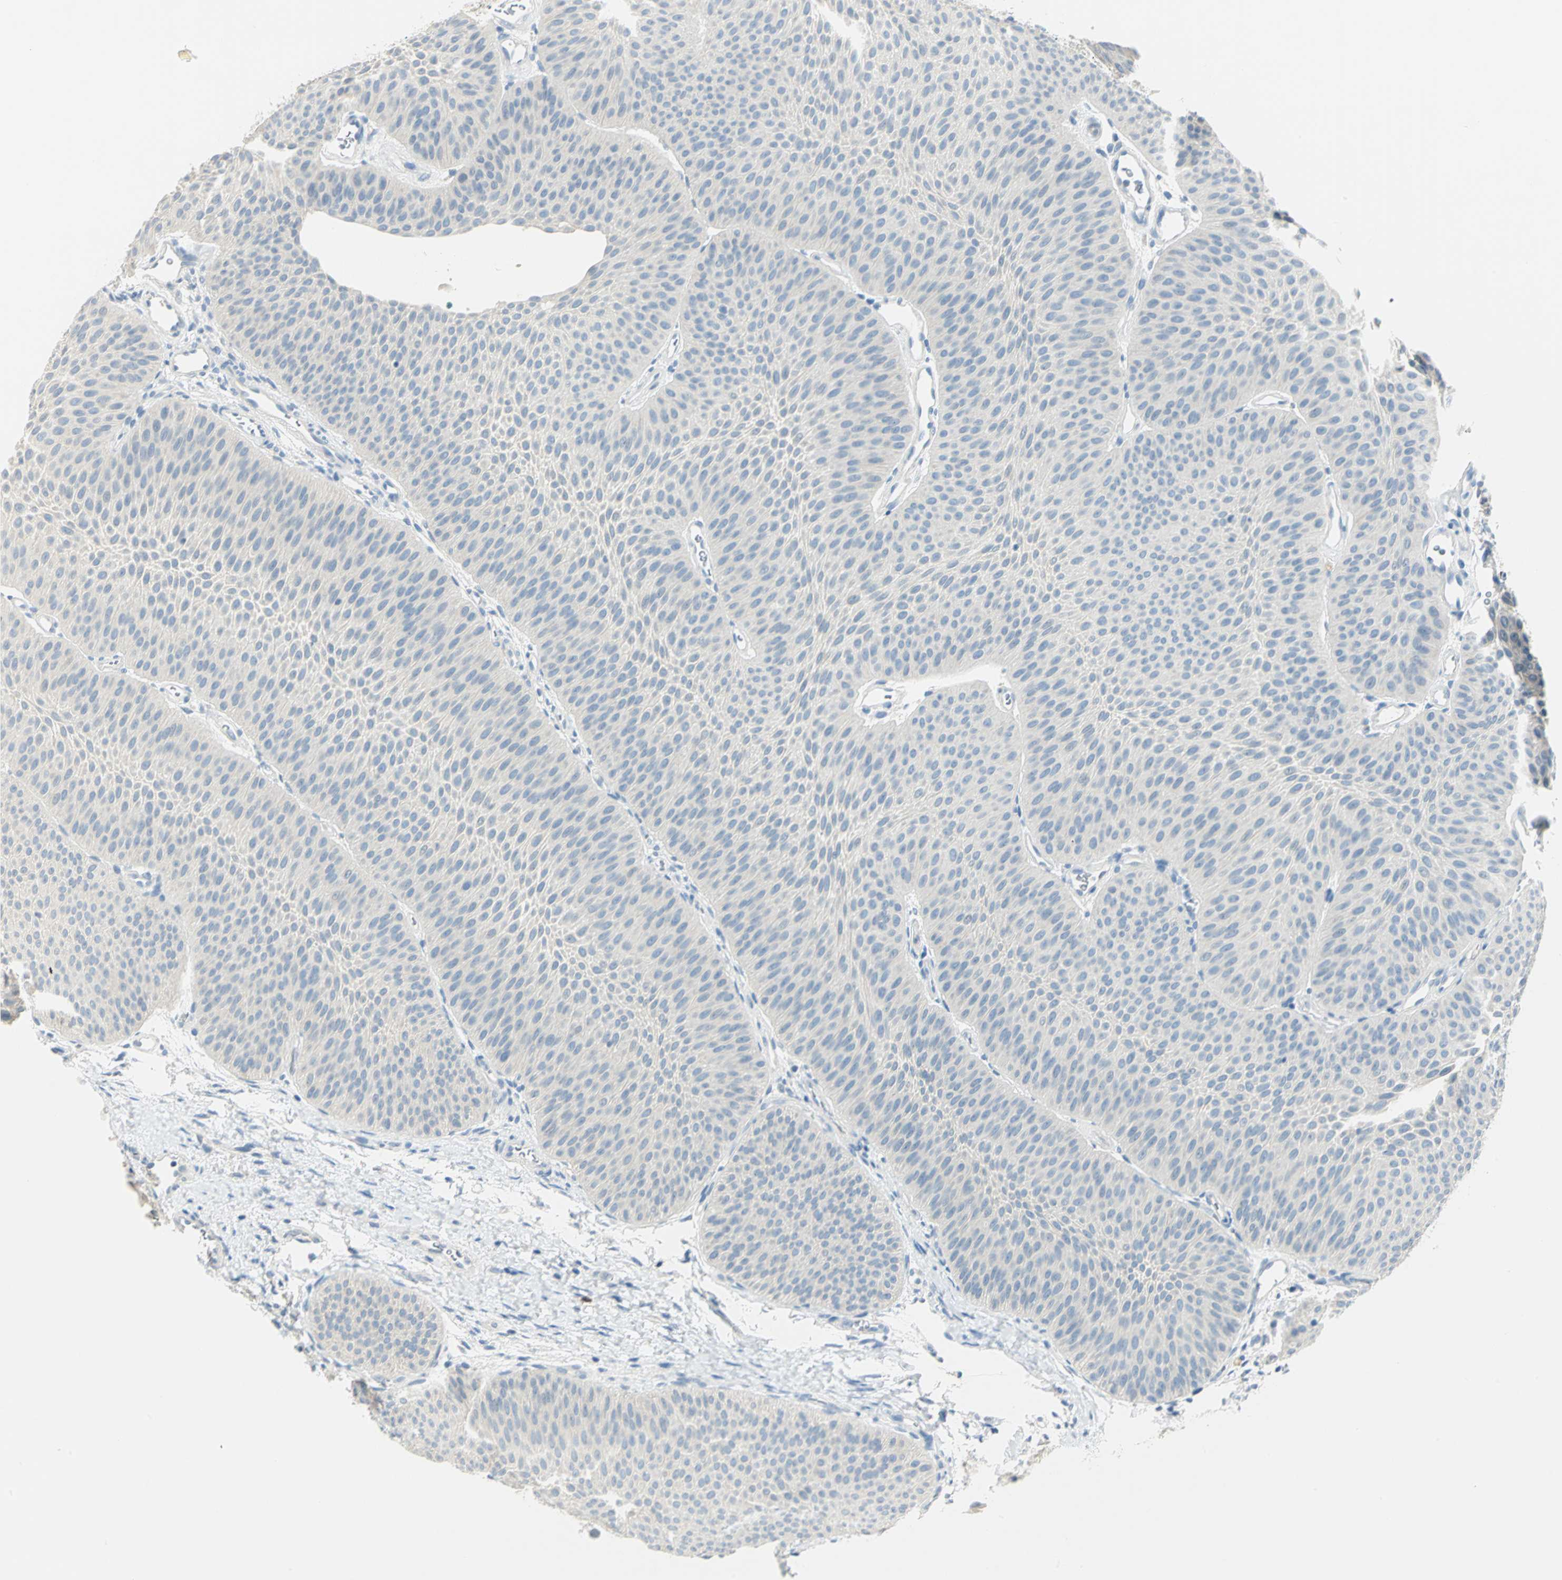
{"staining": {"intensity": "negative", "quantity": "none", "location": "none"}, "tissue": "urothelial cancer", "cell_type": "Tumor cells", "image_type": "cancer", "snomed": [{"axis": "morphology", "description": "Urothelial carcinoma, Low grade"}, {"axis": "topography", "description": "Urinary bladder"}], "caption": "Micrograph shows no significant protein staining in tumor cells of urothelial cancer.", "gene": "UCHL1", "patient": {"sex": "female", "age": 60}}